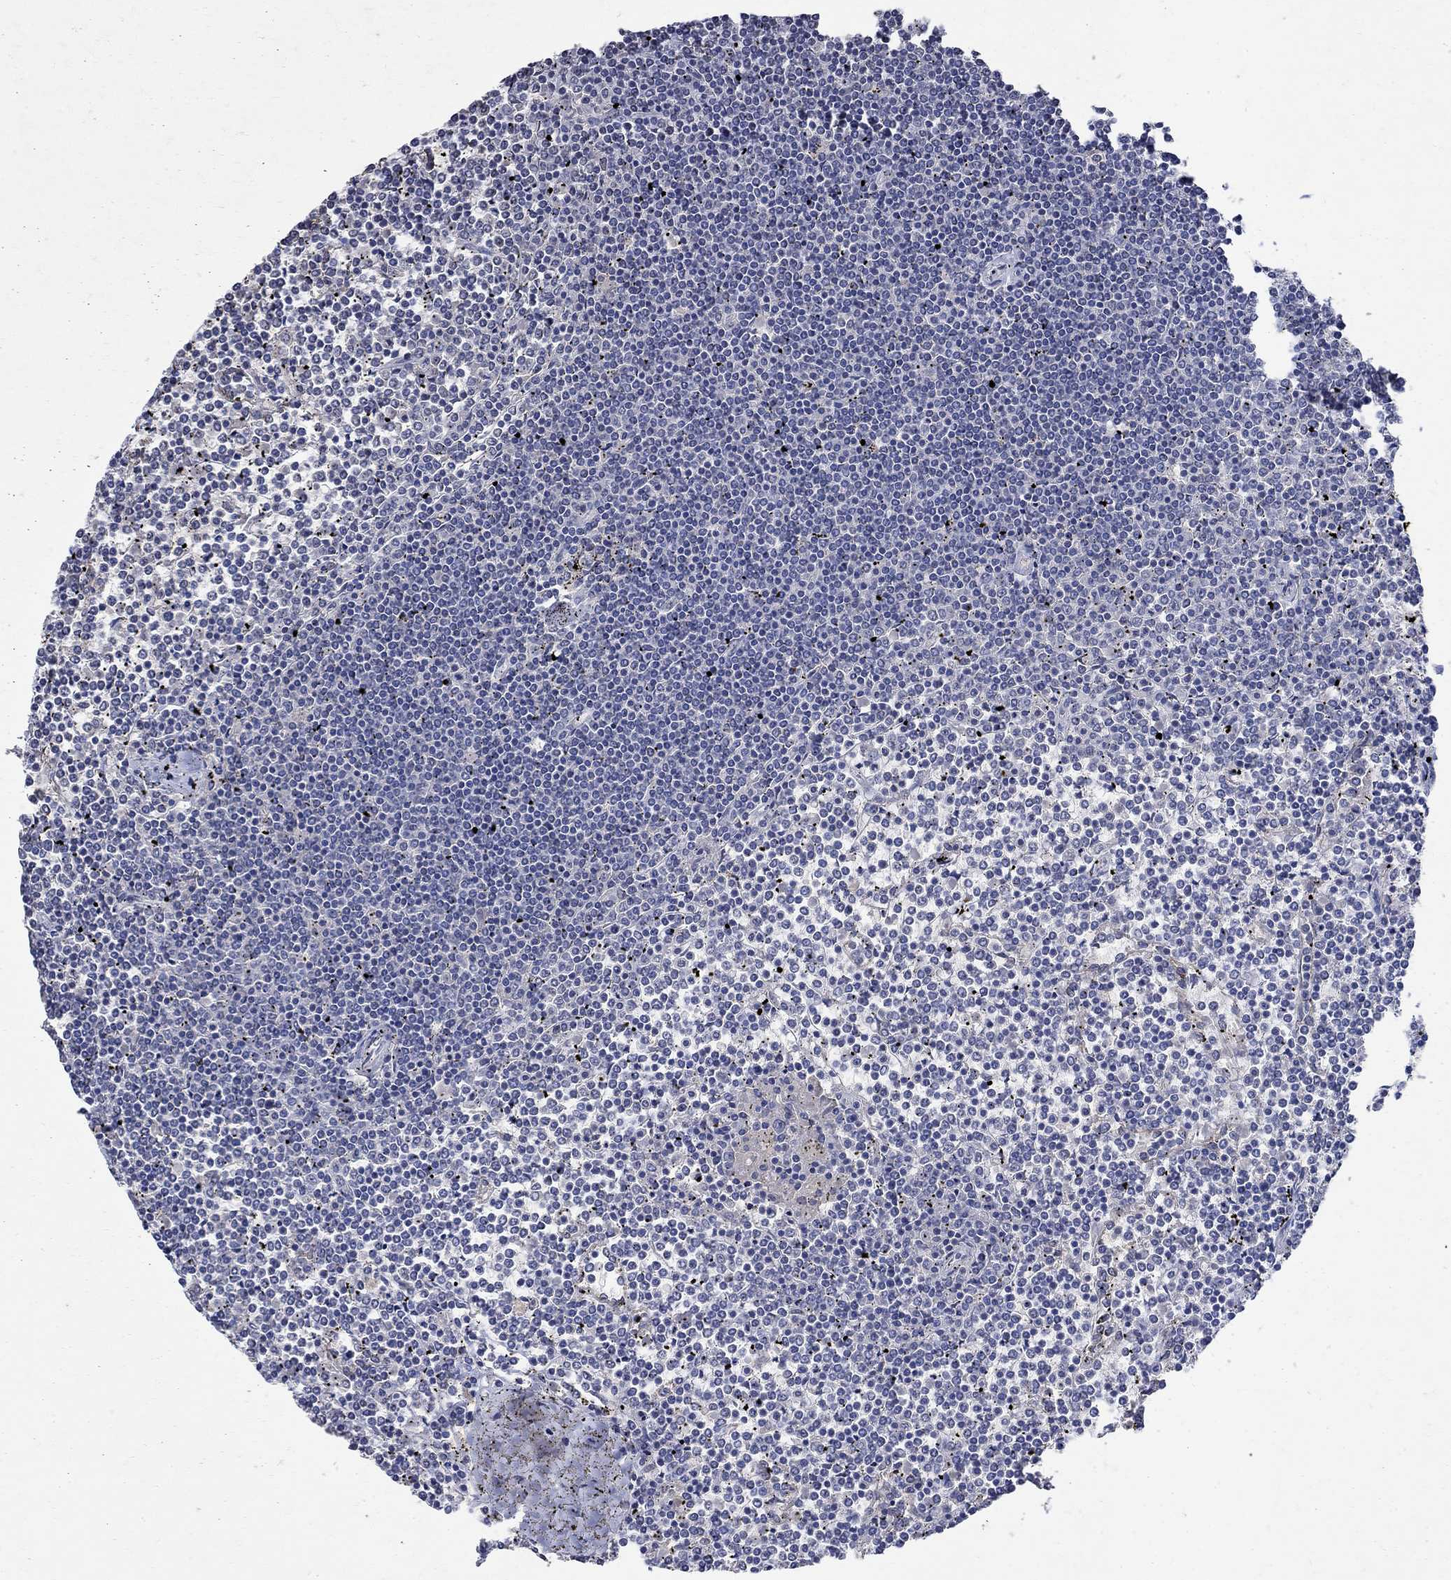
{"staining": {"intensity": "negative", "quantity": "none", "location": "none"}, "tissue": "lymphoma", "cell_type": "Tumor cells", "image_type": "cancer", "snomed": [{"axis": "morphology", "description": "Malignant lymphoma, non-Hodgkin's type, Low grade"}, {"axis": "topography", "description": "Spleen"}], "caption": "Malignant lymphoma, non-Hodgkin's type (low-grade) was stained to show a protein in brown. There is no significant positivity in tumor cells. (Stains: DAB (3,3'-diaminobenzidine) immunohistochemistry (IHC) with hematoxylin counter stain, Microscopy: brightfield microscopy at high magnification).", "gene": "TMEM169", "patient": {"sex": "female", "age": 19}}